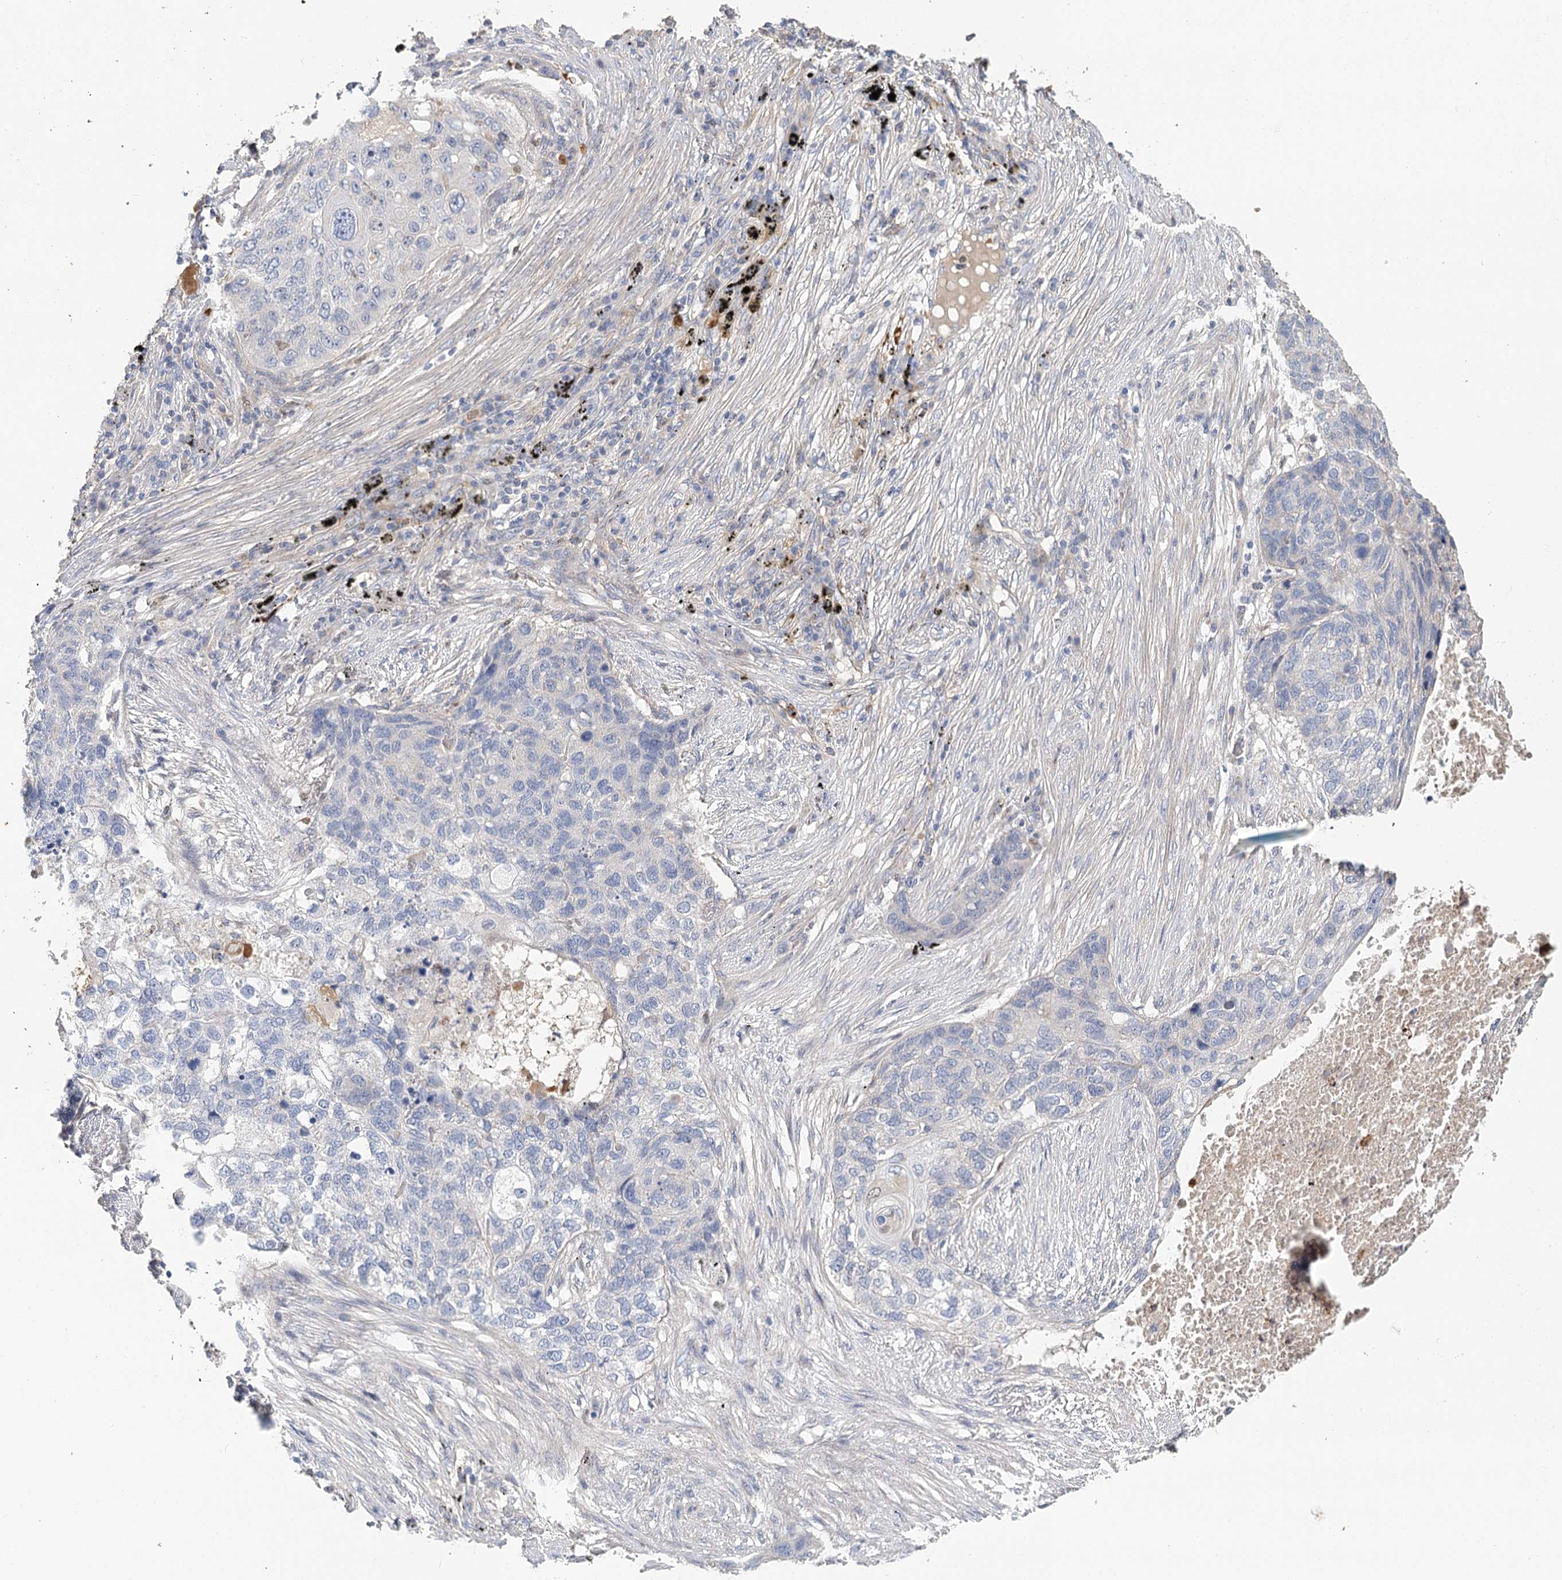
{"staining": {"intensity": "negative", "quantity": "none", "location": "none"}, "tissue": "lung cancer", "cell_type": "Tumor cells", "image_type": "cancer", "snomed": [{"axis": "morphology", "description": "Squamous cell carcinoma, NOS"}, {"axis": "topography", "description": "Lung"}], "caption": "A histopathology image of squamous cell carcinoma (lung) stained for a protein displays no brown staining in tumor cells.", "gene": "EPB41L5", "patient": {"sex": "female", "age": 63}}